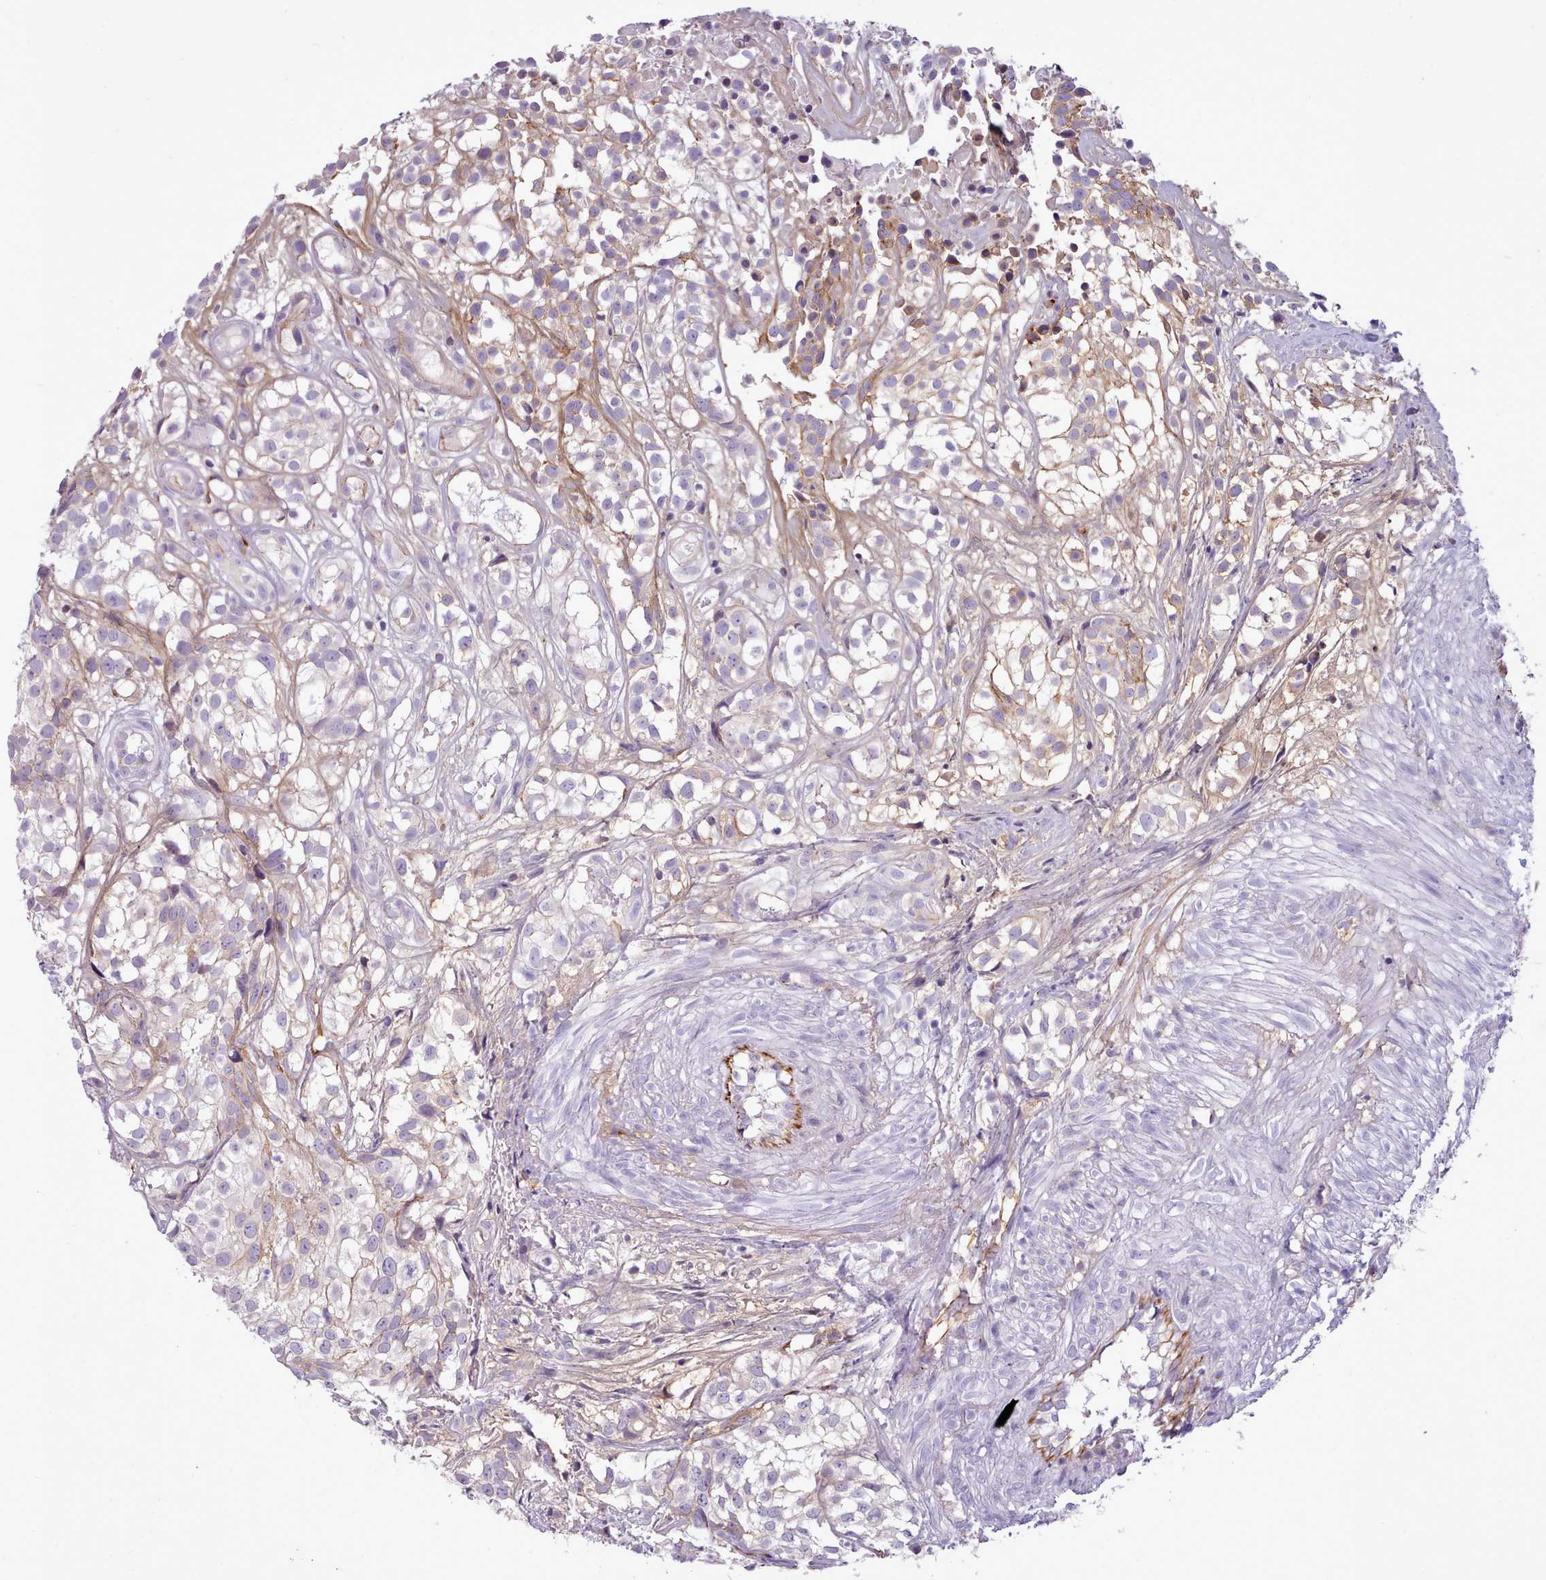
{"staining": {"intensity": "moderate", "quantity": "<25%", "location": "cytoplasmic/membranous"}, "tissue": "urothelial cancer", "cell_type": "Tumor cells", "image_type": "cancer", "snomed": [{"axis": "morphology", "description": "Urothelial carcinoma, High grade"}, {"axis": "topography", "description": "Urinary bladder"}], "caption": "Immunohistochemistry photomicrograph of urothelial cancer stained for a protein (brown), which shows low levels of moderate cytoplasmic/membranous staining in approximately <25% of tumor cells.", "gene": "CYP2A13", "patient": {"sex": "male", "age": 56}}